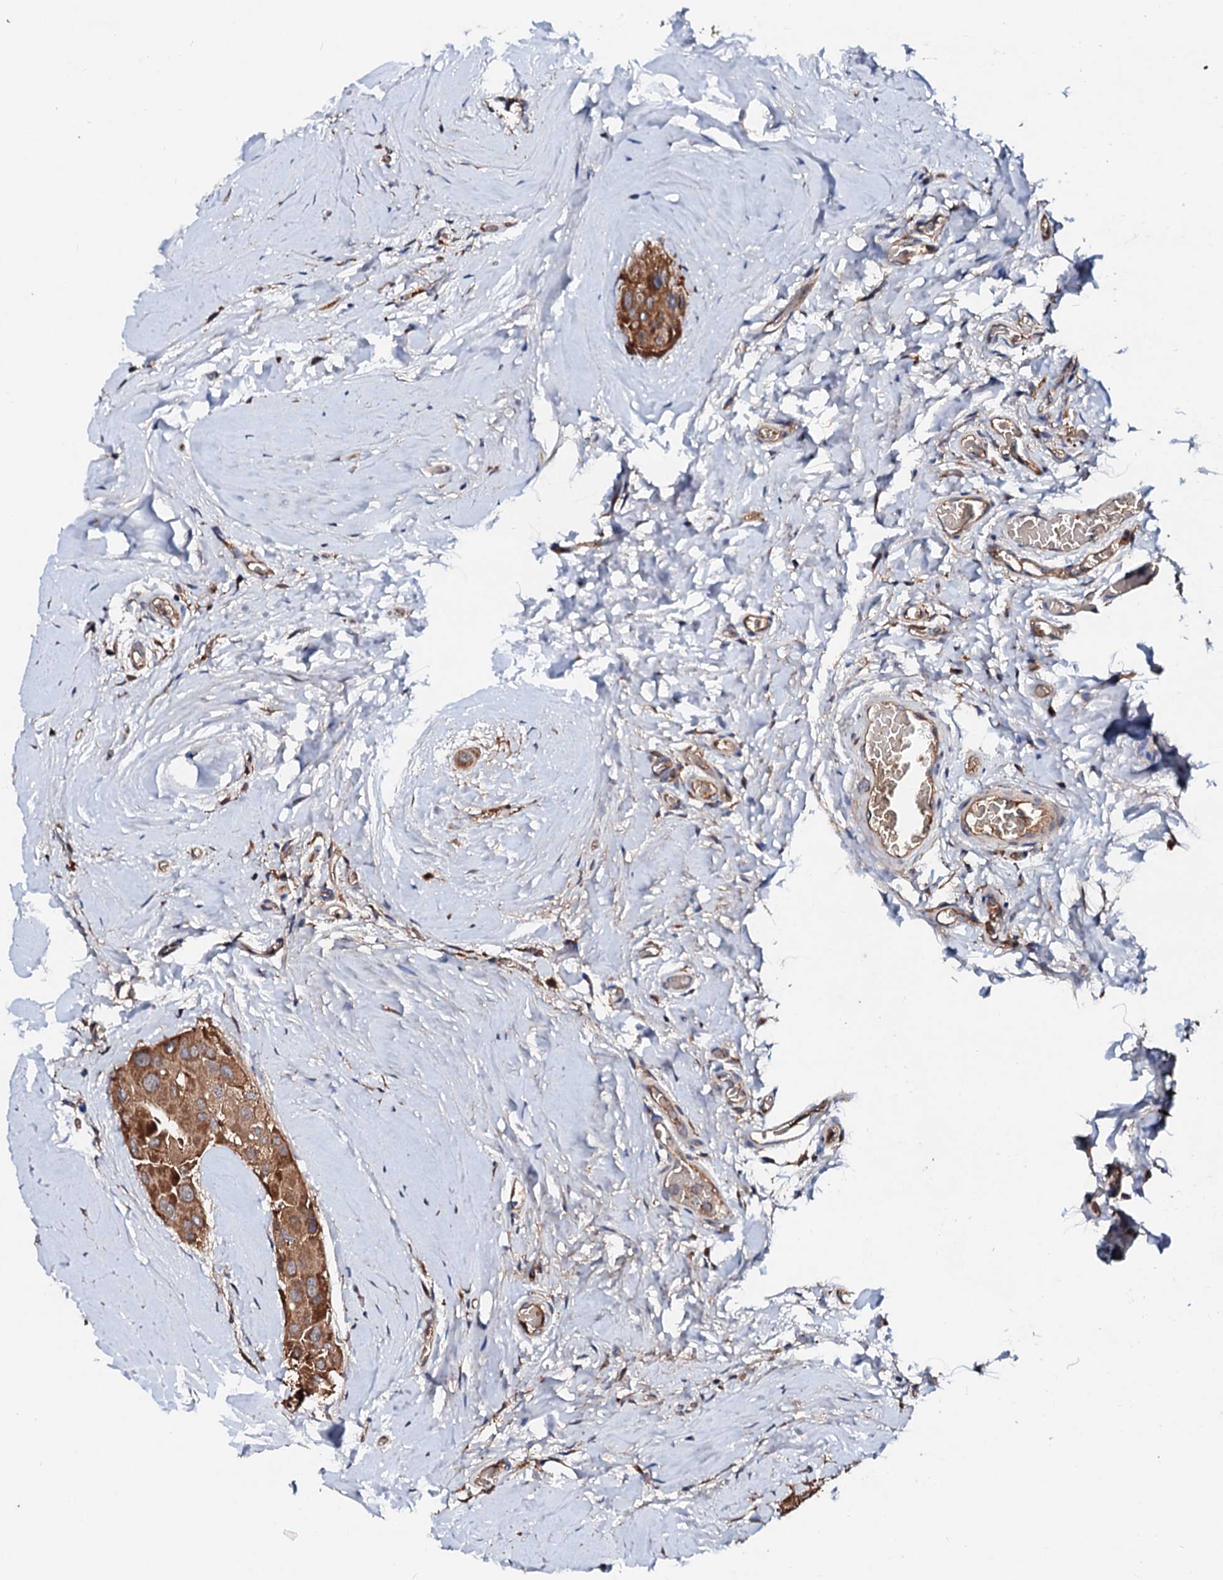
{"staining": {"intensity": "moderate", "quantity": ">75%", "location": "cytoplasmic/membranous"}, "tissue": "thyroid cancer", "cell_type": "Tumor cells", "image_type": "cancer", "snomed": [{"axis": "morphology", "description": "Papillary adenocarcinoma, NOS"}, {"axis": "topography", "description": "Thyroid gland"}], "caption": "This photomicrograph shows immunohistochemistry staining of thyroid papillary adenocarcinoma, with medium moderate cytoplasmic/membranous staining in about >75% of tumor cells.", "gene": "EXTL1", "patient": {"sex": "male", "age": 33}}